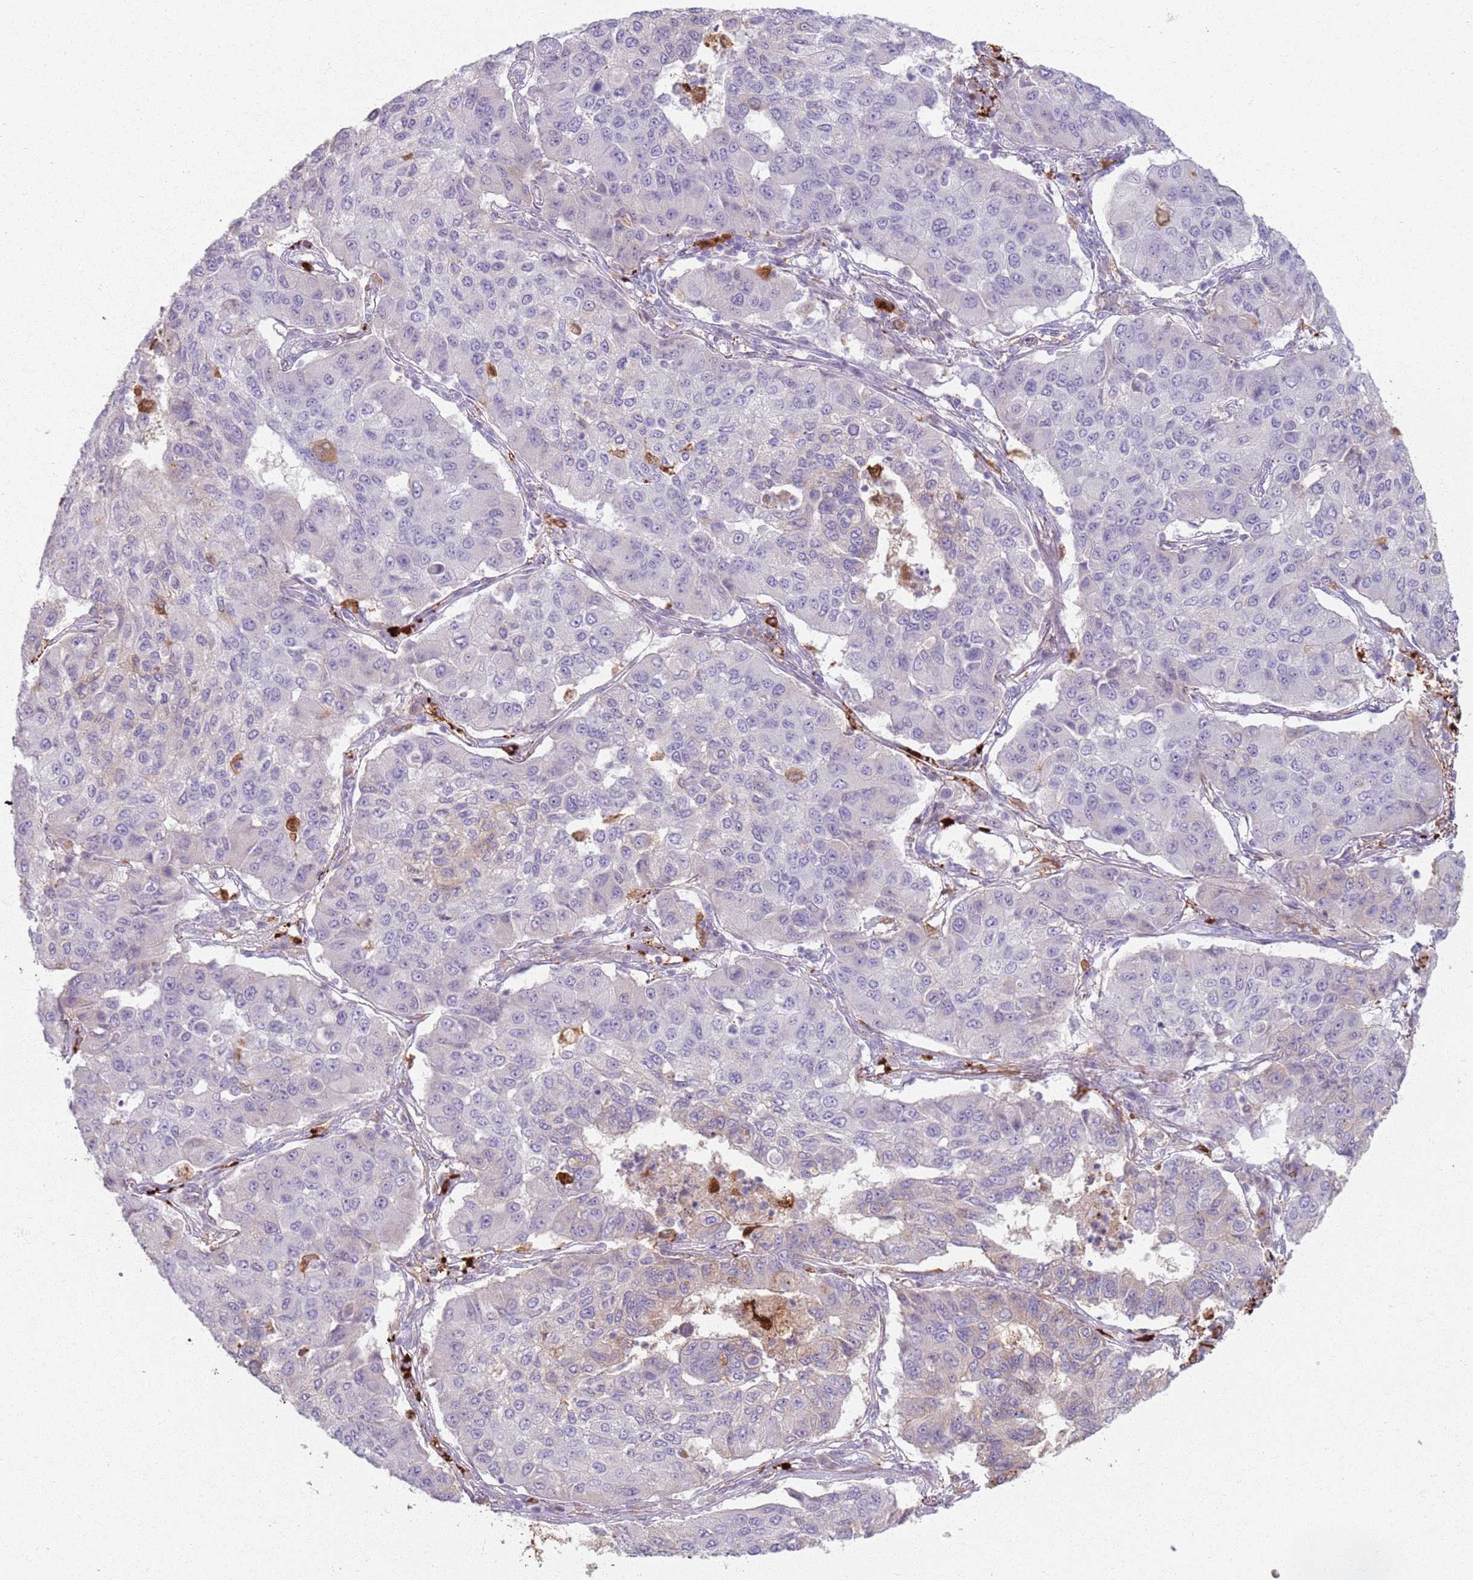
{"staining": {"intensity": "negative", "quantity": "none", "location": "none"}, "tissue": "lung cancer", "cell_type": "Tumor cells", "image_type": "cancer", "snomed": [{"axis": "morphology", "description": "Squamous cell carcinoma, NOS"}, {"axis": "topography", "description": "Lung"}], "caption": "This is a image of IHC staining of lung cancer (squamous cell carcinoma), which shows no staining in tumor cells. (DAB (3,3'-diaminobenzidine) immunohistochemistry, high magnification).", "gene": "GDPGP1", "patient": {"sex": "male", "age": 74}}